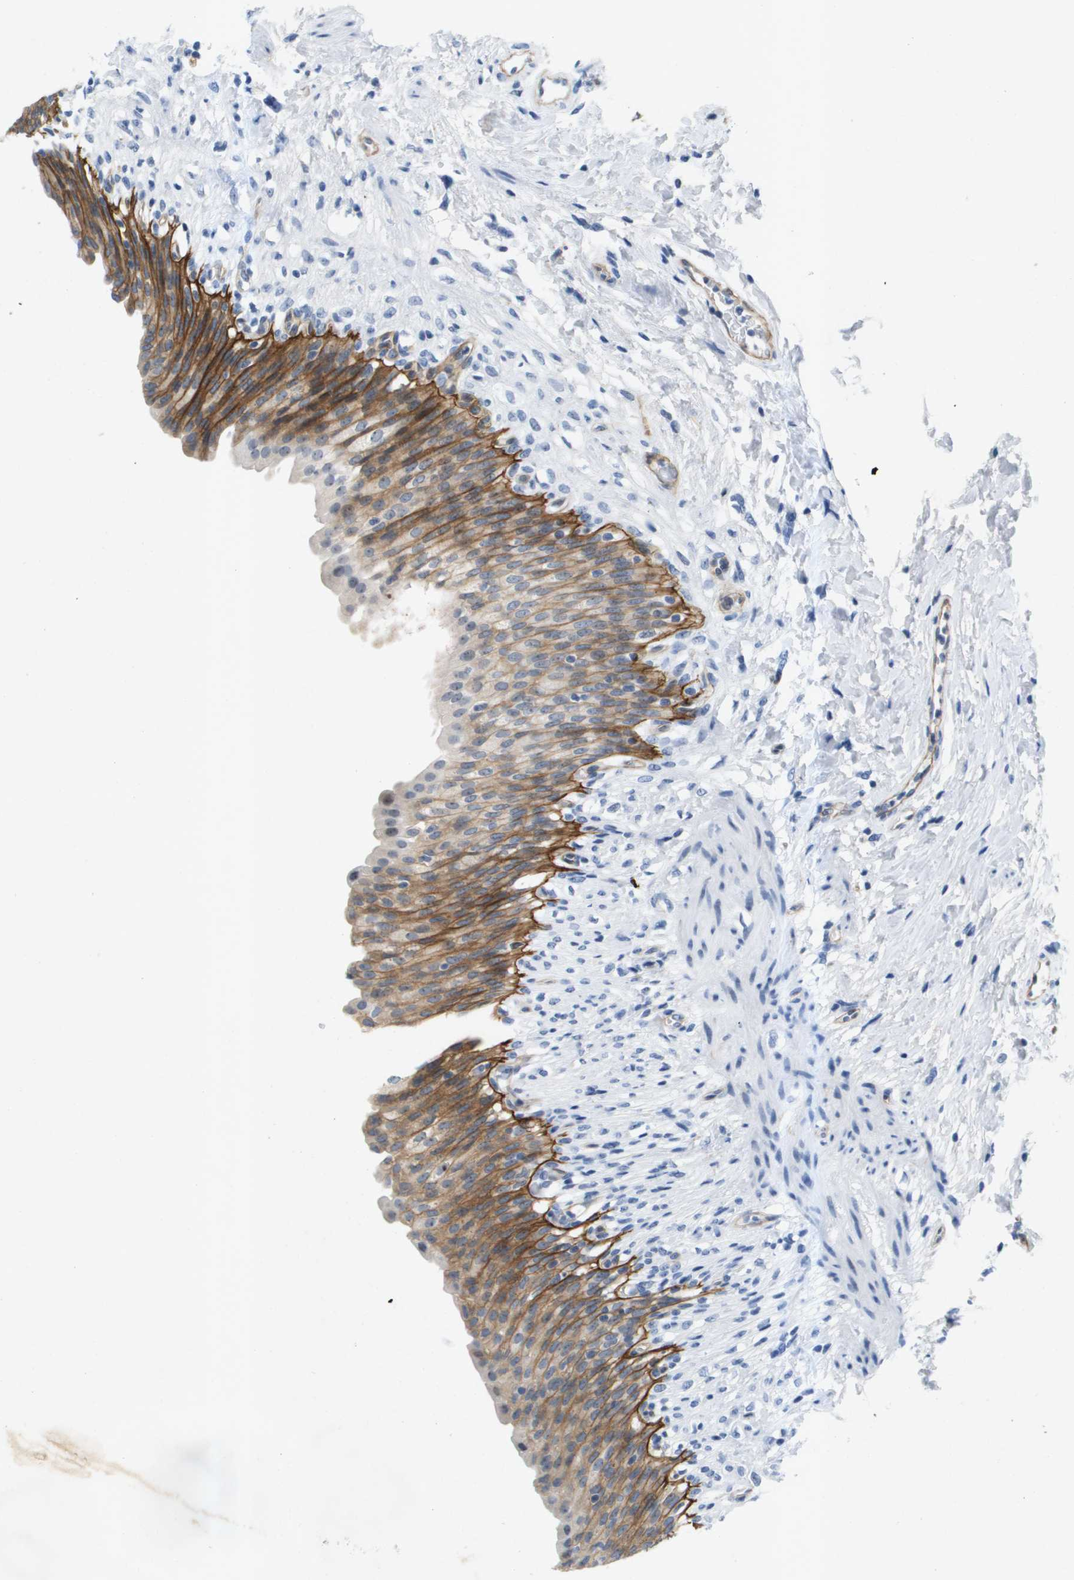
{"staining": {"intensity": "moderate", "quantity": ">75%", "location": "cytoplasmic/membranous"}, "tissue": "urinary bladder", "cell_type": "Urothelial cells", "image_type": "normal", "snomed": [{"axis": "morphology", "description": "Normal tissue, NOS"}, {"axis": "topography", "description": "Urinary bladder"}], "caption": "IHC photomicrograph of benign urinary bladder stained for a protein (brown), which reveals medium levels of moderate cytoplasmic/membranous staining in approximately >75% of urothelial cells.", "gene": "ITGA6", "patient": {"sex": "female", "age": 79}}